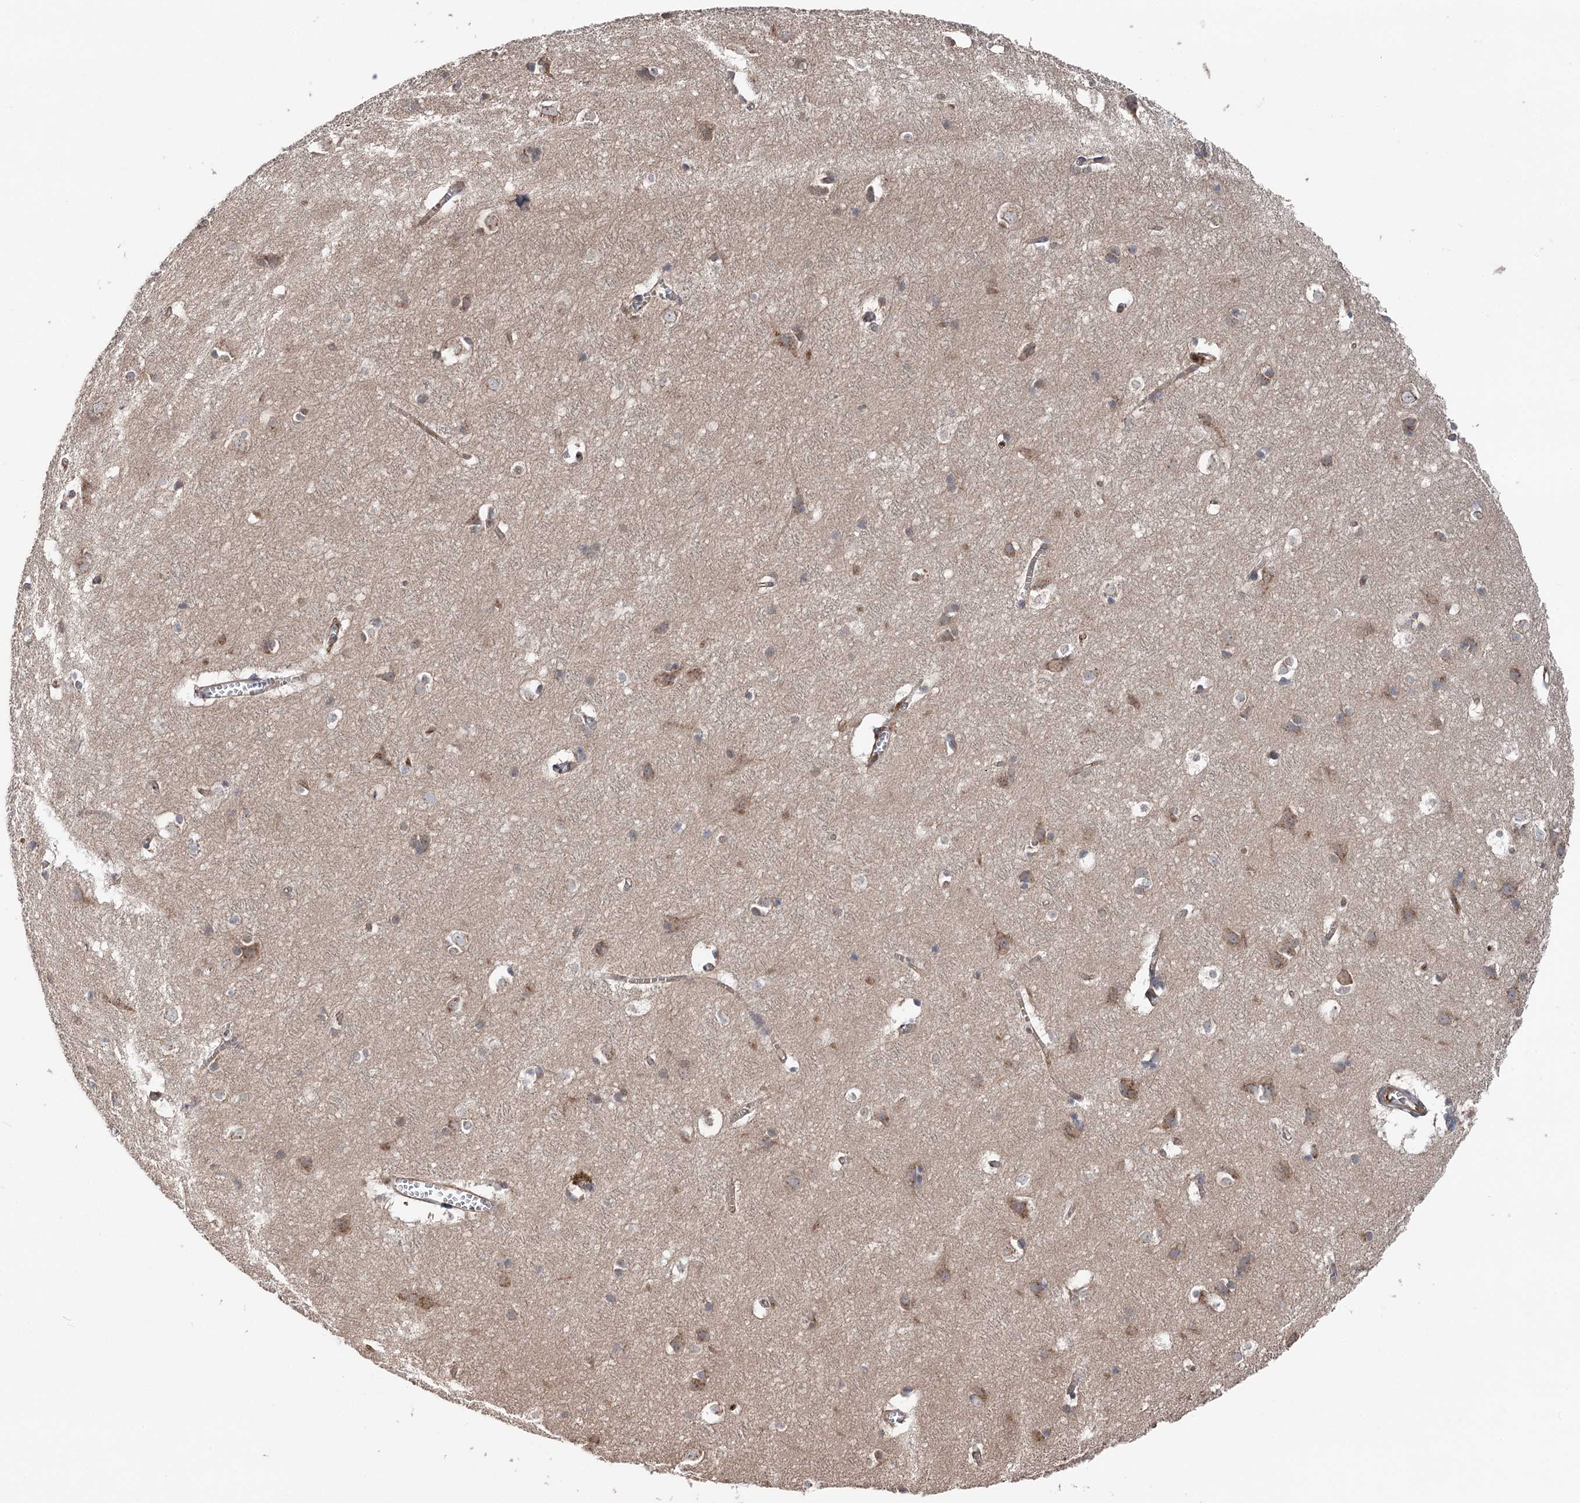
{"staining": {"intensity": "weak", "quantity": ">75%", "location": "cytoplasmic/membranous"}, "tissue": "cerebral cortex", "cell_type": "Endothelial cells", "image_type": "normal", "snomed": [{"axis": "morphology", "description": "Normal tissue, NOS"}, {"axis": "topography", "description": "Cerebral cortex"}], "caption": "The histopathology image reveals immunohistochemical staining of benign cerebral cortex. There is weak cytoplasmic/membranous expression is appreciated in approximately >75% of endothelial cells. Using DAB (3,3'-diaminobenzidine) (brown) and hematoxylin (blue) stains, captured at high magnification using brightfield microscopy.", "gene": "STX6", "patient": {"sex": "male", "age": 54}}